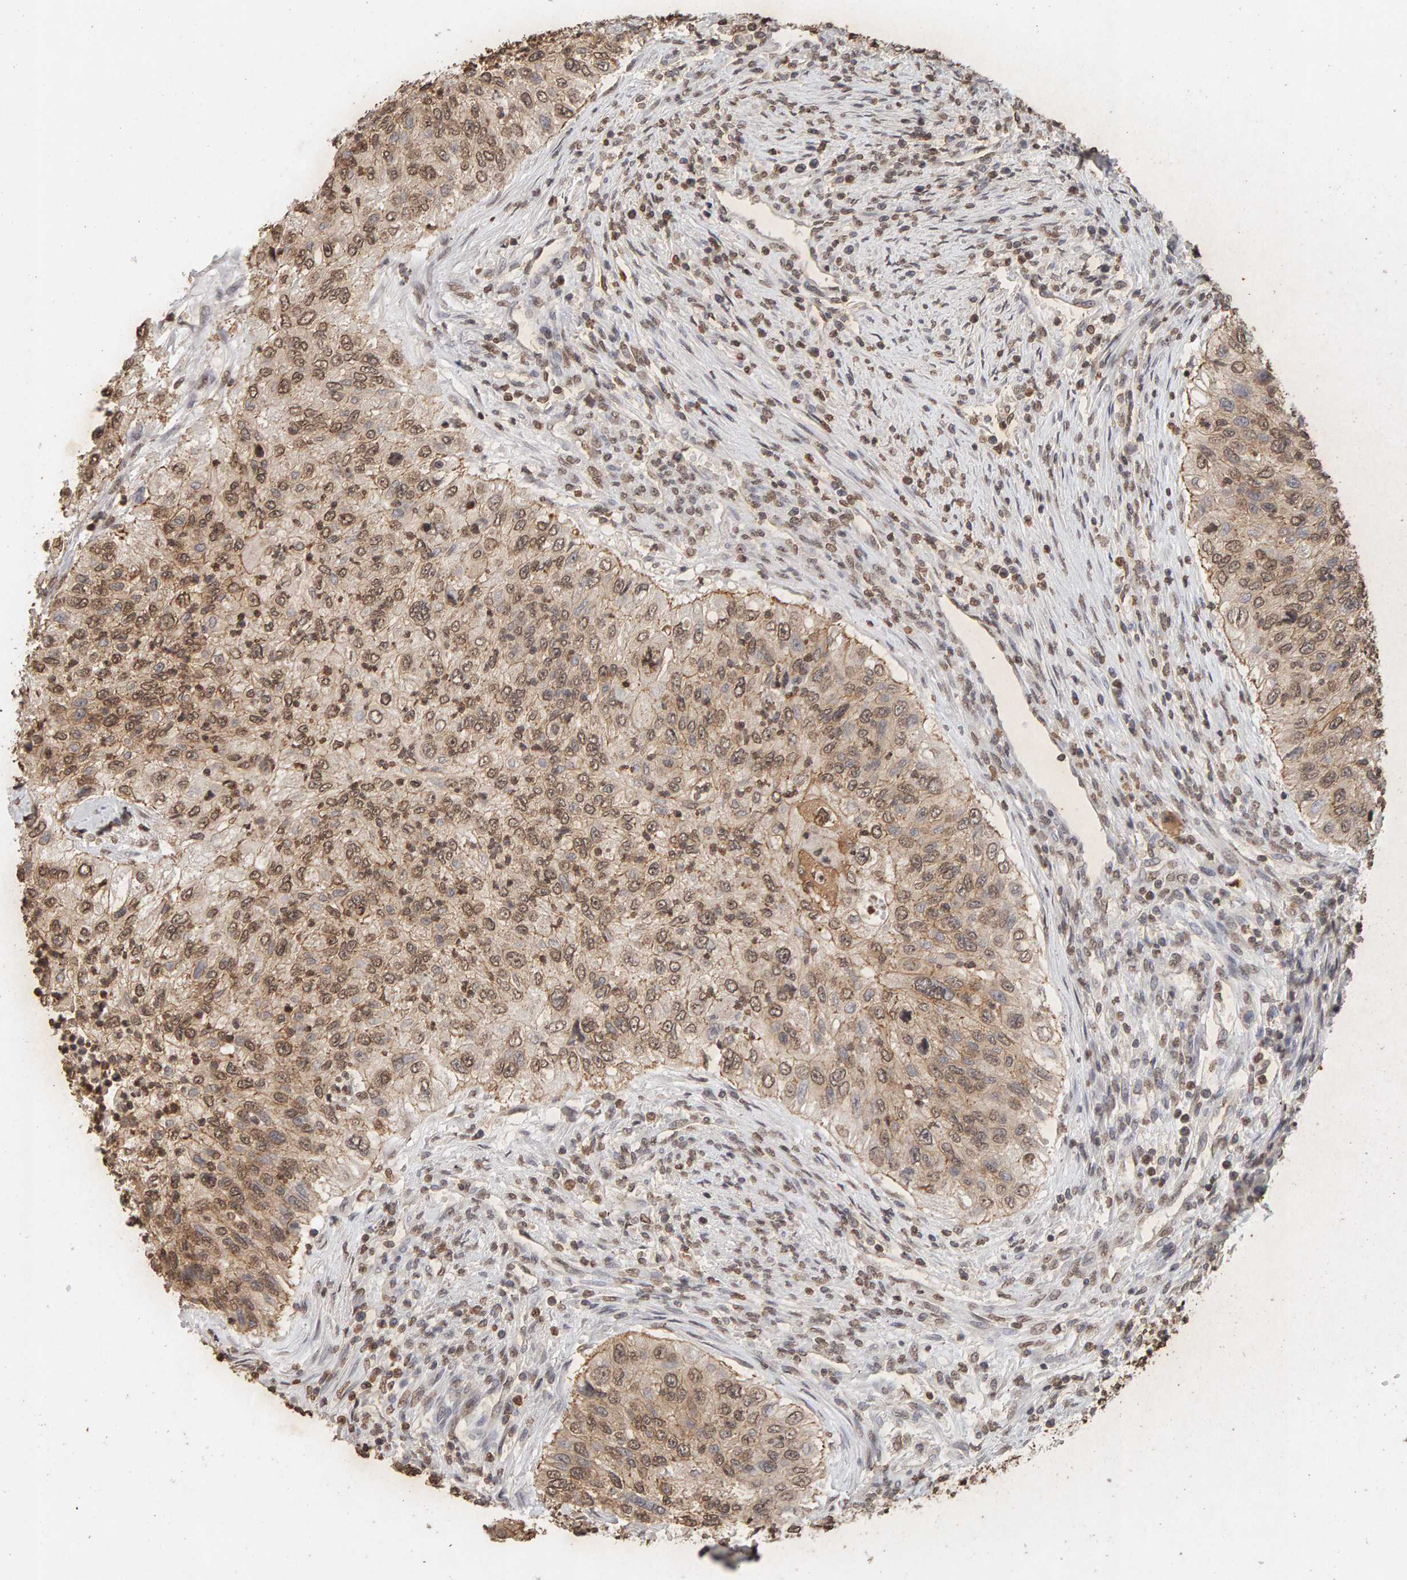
{"staining": {"intensity": "moderate", "quantity": ">75%", "location": "cytoplasmic/membranous,nuclear"}, "tissue": "urothelial cancer", "cell_type": "Tumor cells", "image_type": "cancer", "snomed": [{"axis": "morphology", "description": "Urothelial carcinoma, High grade"}, {"axis": "topography", "description": "Urinary bladder"}], "caption": "A high-resolution histopathology image shows IHC staining of urothelial cancer, which displays moderate cytoplasmic/membranous and nuclear staining in approximately >75% of tumor cells. (Stains: DAB in brown, nuclei in blue, Microscopy: brightfield microscopy at high magnification).", "gene": "DNAJB5", "patient": {"sex": "female", "age": 60}}